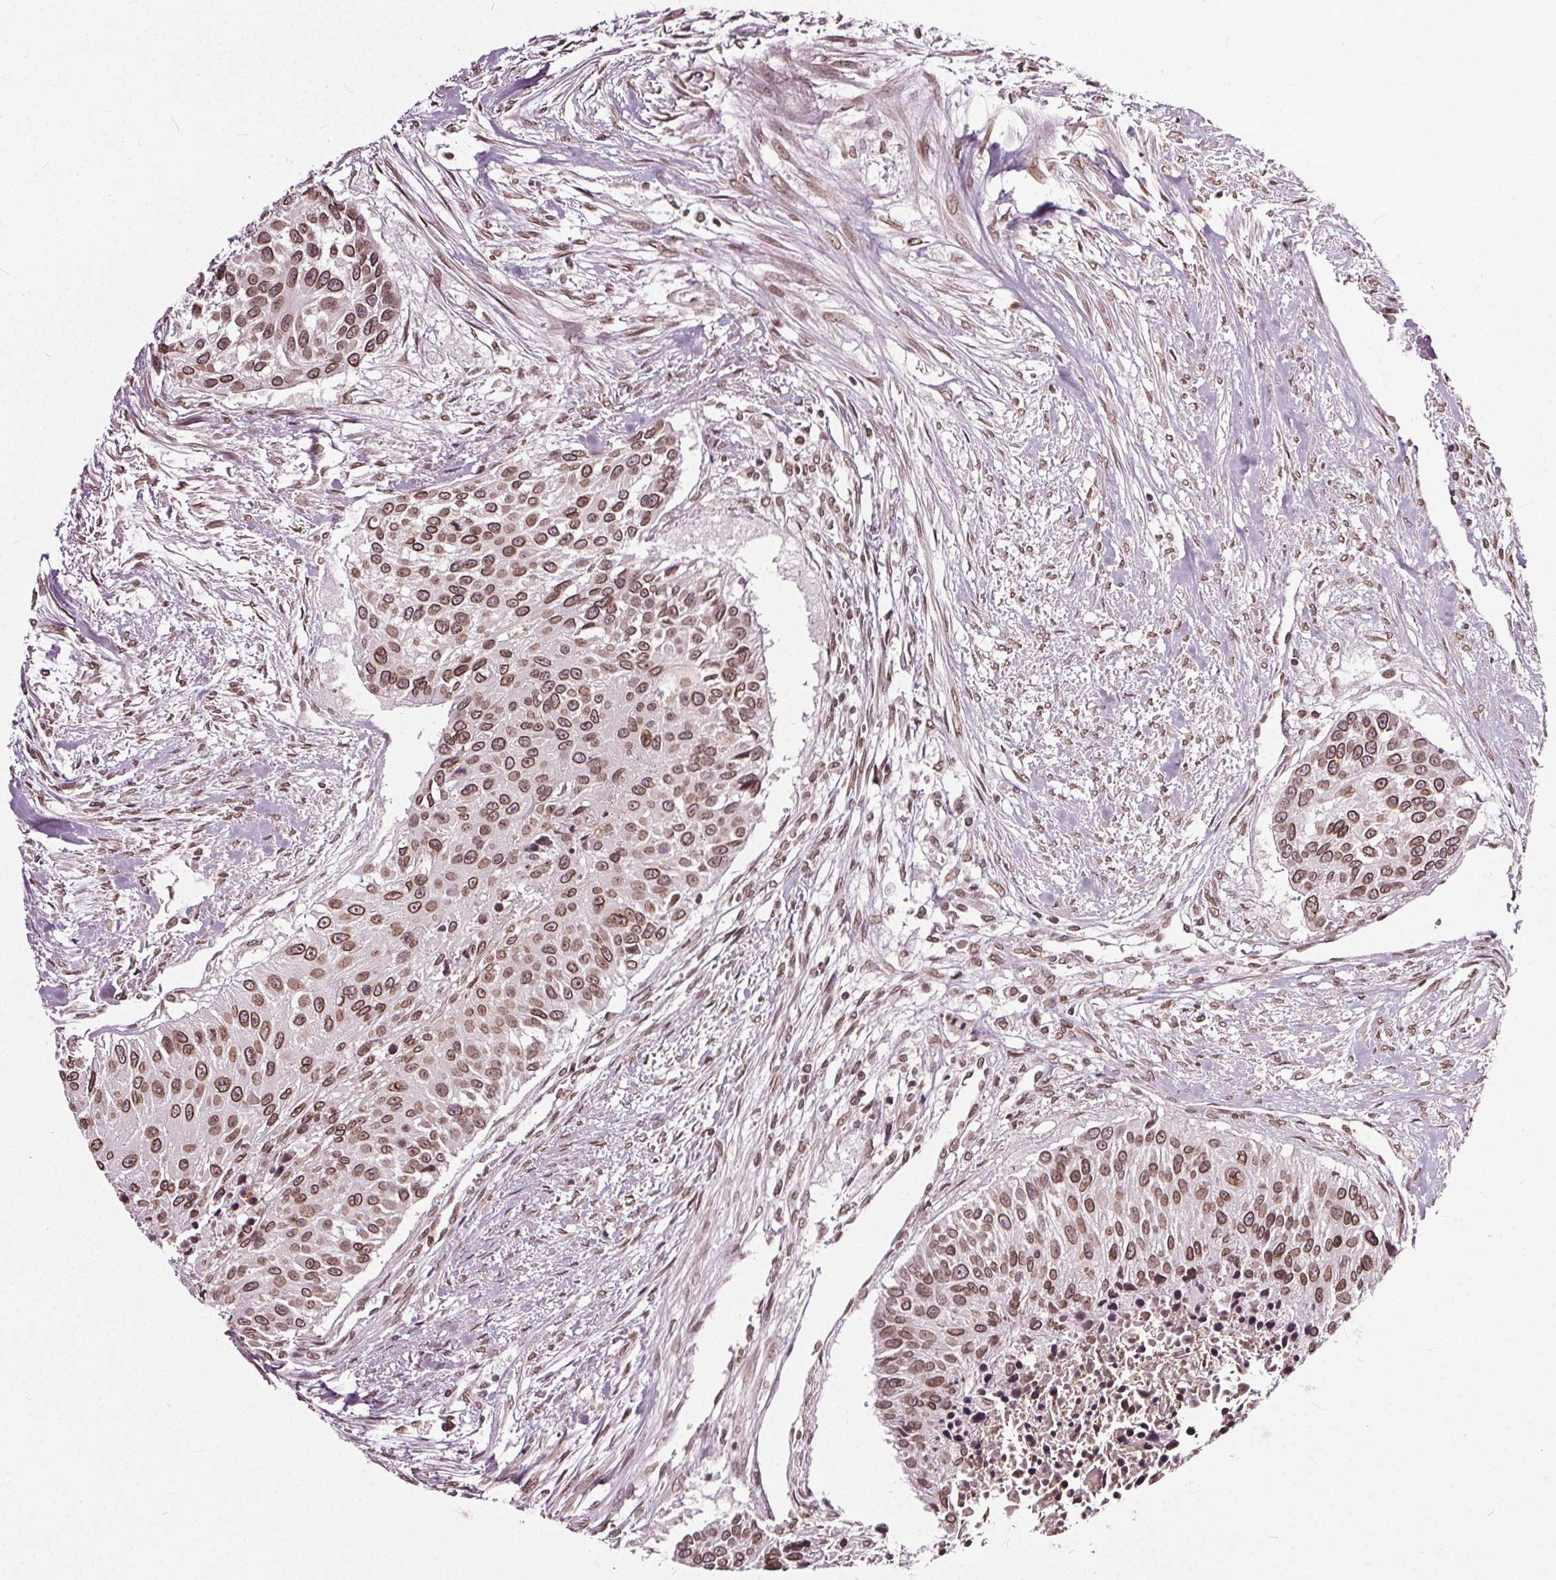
{"staining": {"intensity": "moderate", "quantity": ">75%", "location": "cytoplasmic/membranous,nuclear"}, "tissue": "urothelial cancer", "cell_type": "Tumor cells", "image_type": "cancer", "snomed": [{"axis": "morphology", "description": "Urothelial carcinoma, NOS"}, {"axis": "topography", "description": "Urinary bladder"}], "caption": "Moderate cytoplasmic/membranous and nuclear protein positivity is identified in approximately >75% of tumor cells in transitional cell carcinoma.", "gene": "TTC39C", "patient": {"sex": "male", "age": 55}}